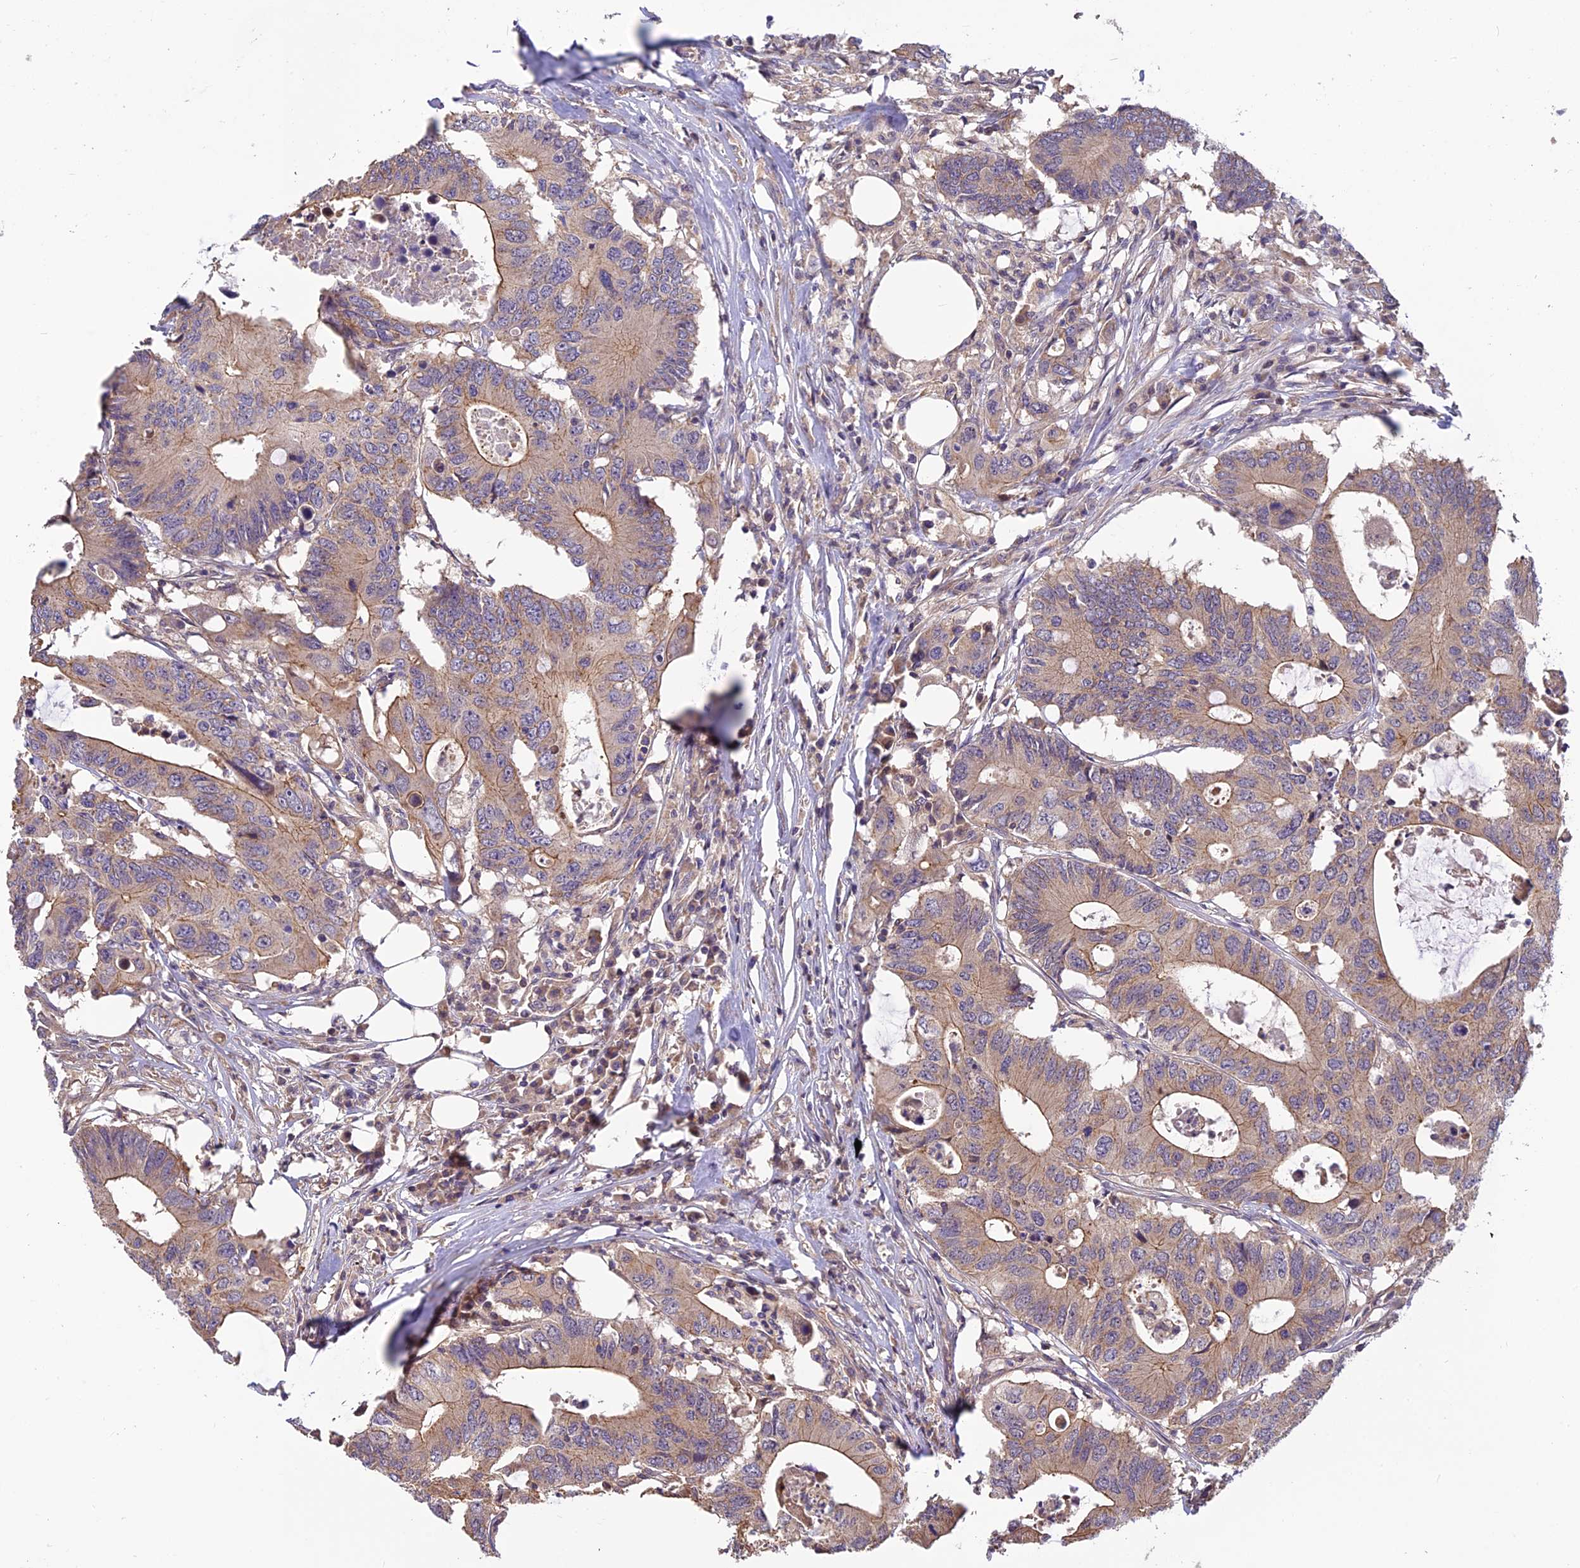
{"staining": {"intensity": "weak", "quantity": ">75%", "location": "cytoplasmic/membranous"}, "tissue": "colorectal cancer", "cell_type": "Tumor cells", "image_type": "cancer", "snomed": [{"axis": "morphology", "description": "Adenocarcinoma, NOS"}, {"axis": "topography", "description": "Colon"}], "caption": "Adenocarcinoma (colorectal) stained for a protein demonstrates weak cytoplasmic/membranous positivity in tumor cells.", "gene": "PIKFYVE", "patient": {"sex": "male", "age": 71}}